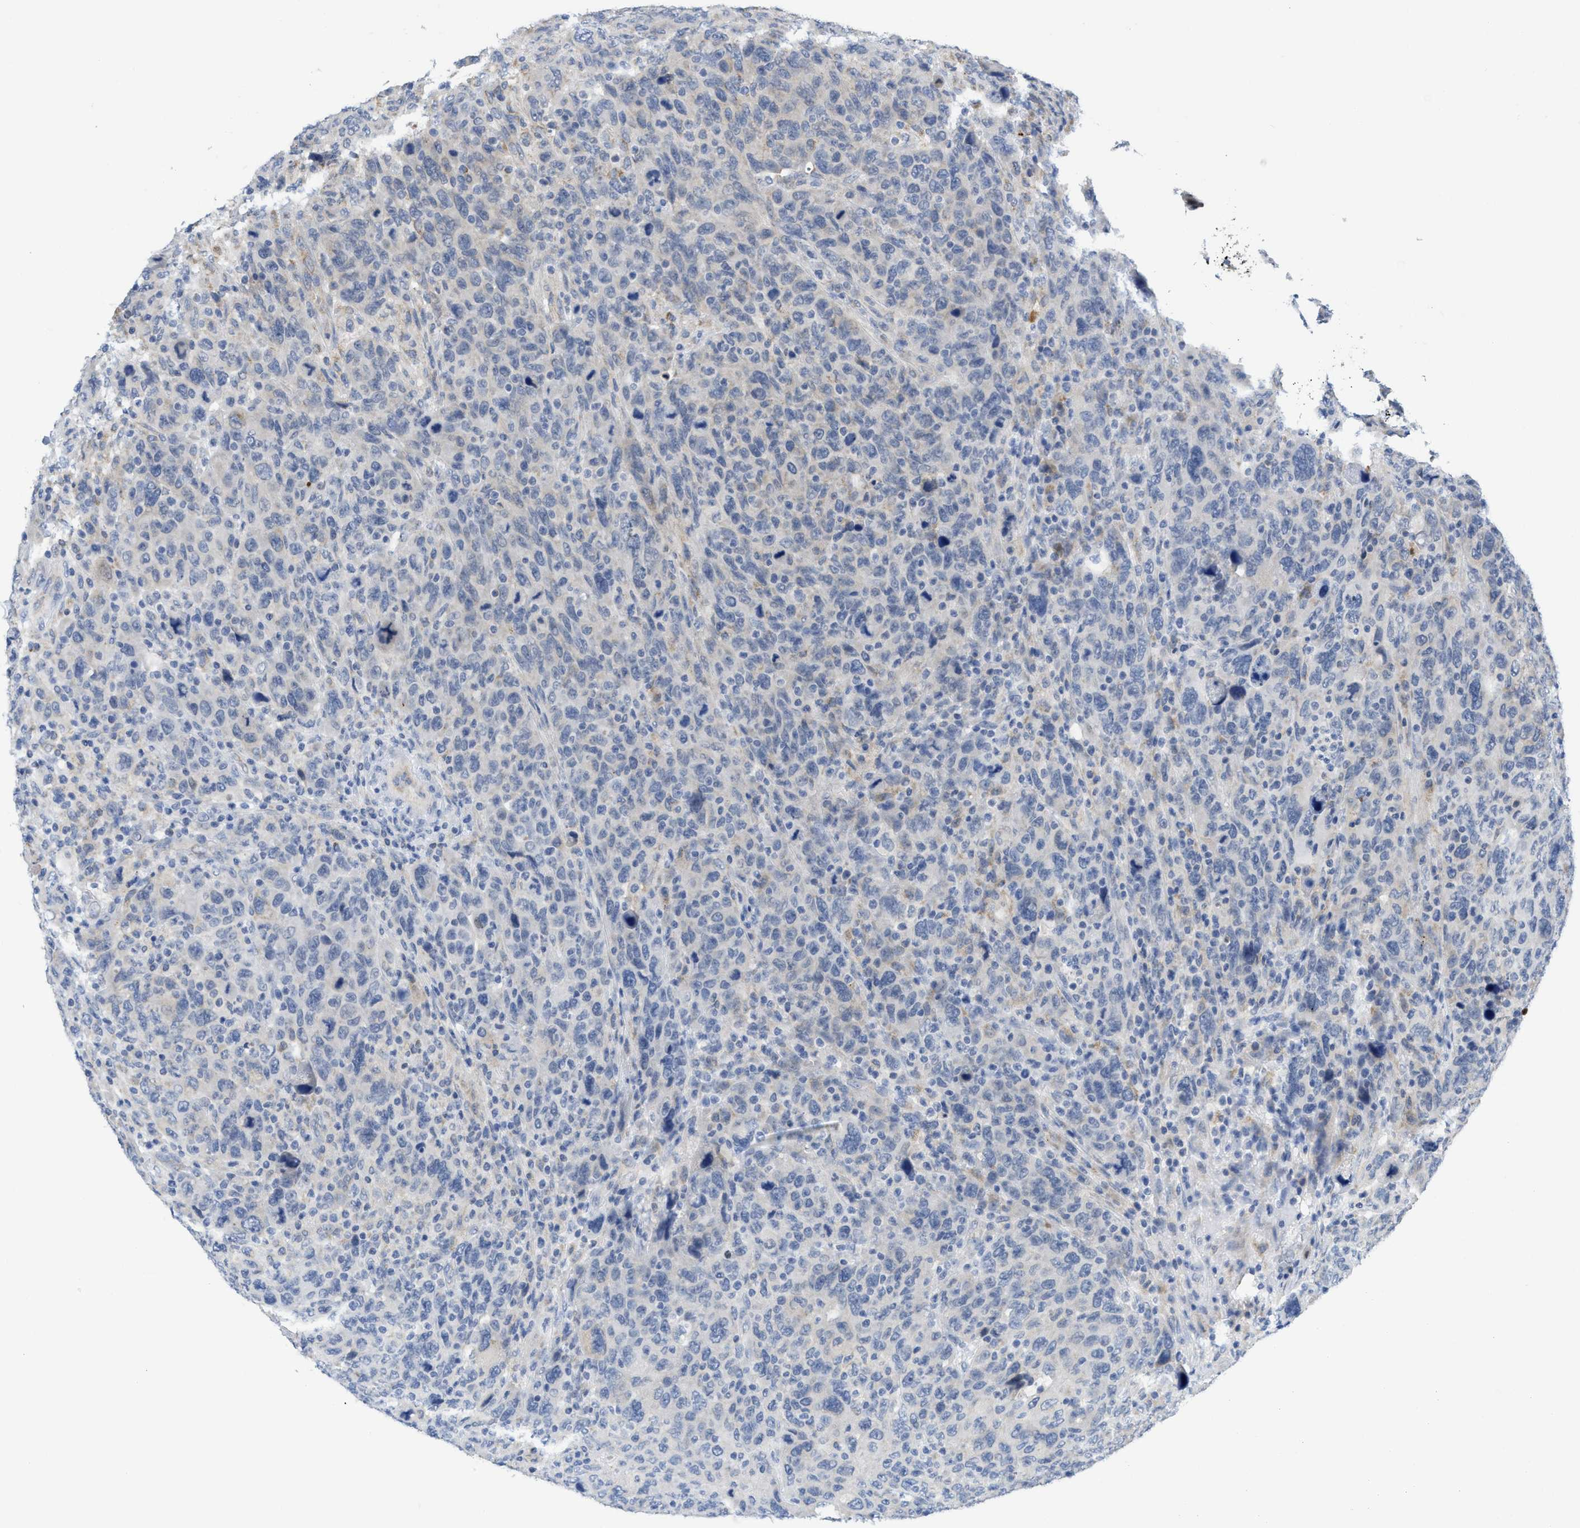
{"staining": {"intensity": "weak", "quantity": "<25%", "location": "cytoplasmic/membranous"}, "tissue": "breast cancer", "cell_type": "Tumor cells", "image_type": "cancer", "snomed": [{"axis": "morphology", "description": "Duct carcinoma"}, {"axis": "topography", "description": "Breast"}], "caption": "The histopathology image exhibits no staining of tumor cells in breast cancer.", "gene": "GATD3", "patient": {"sex": "female", "age": 37}}